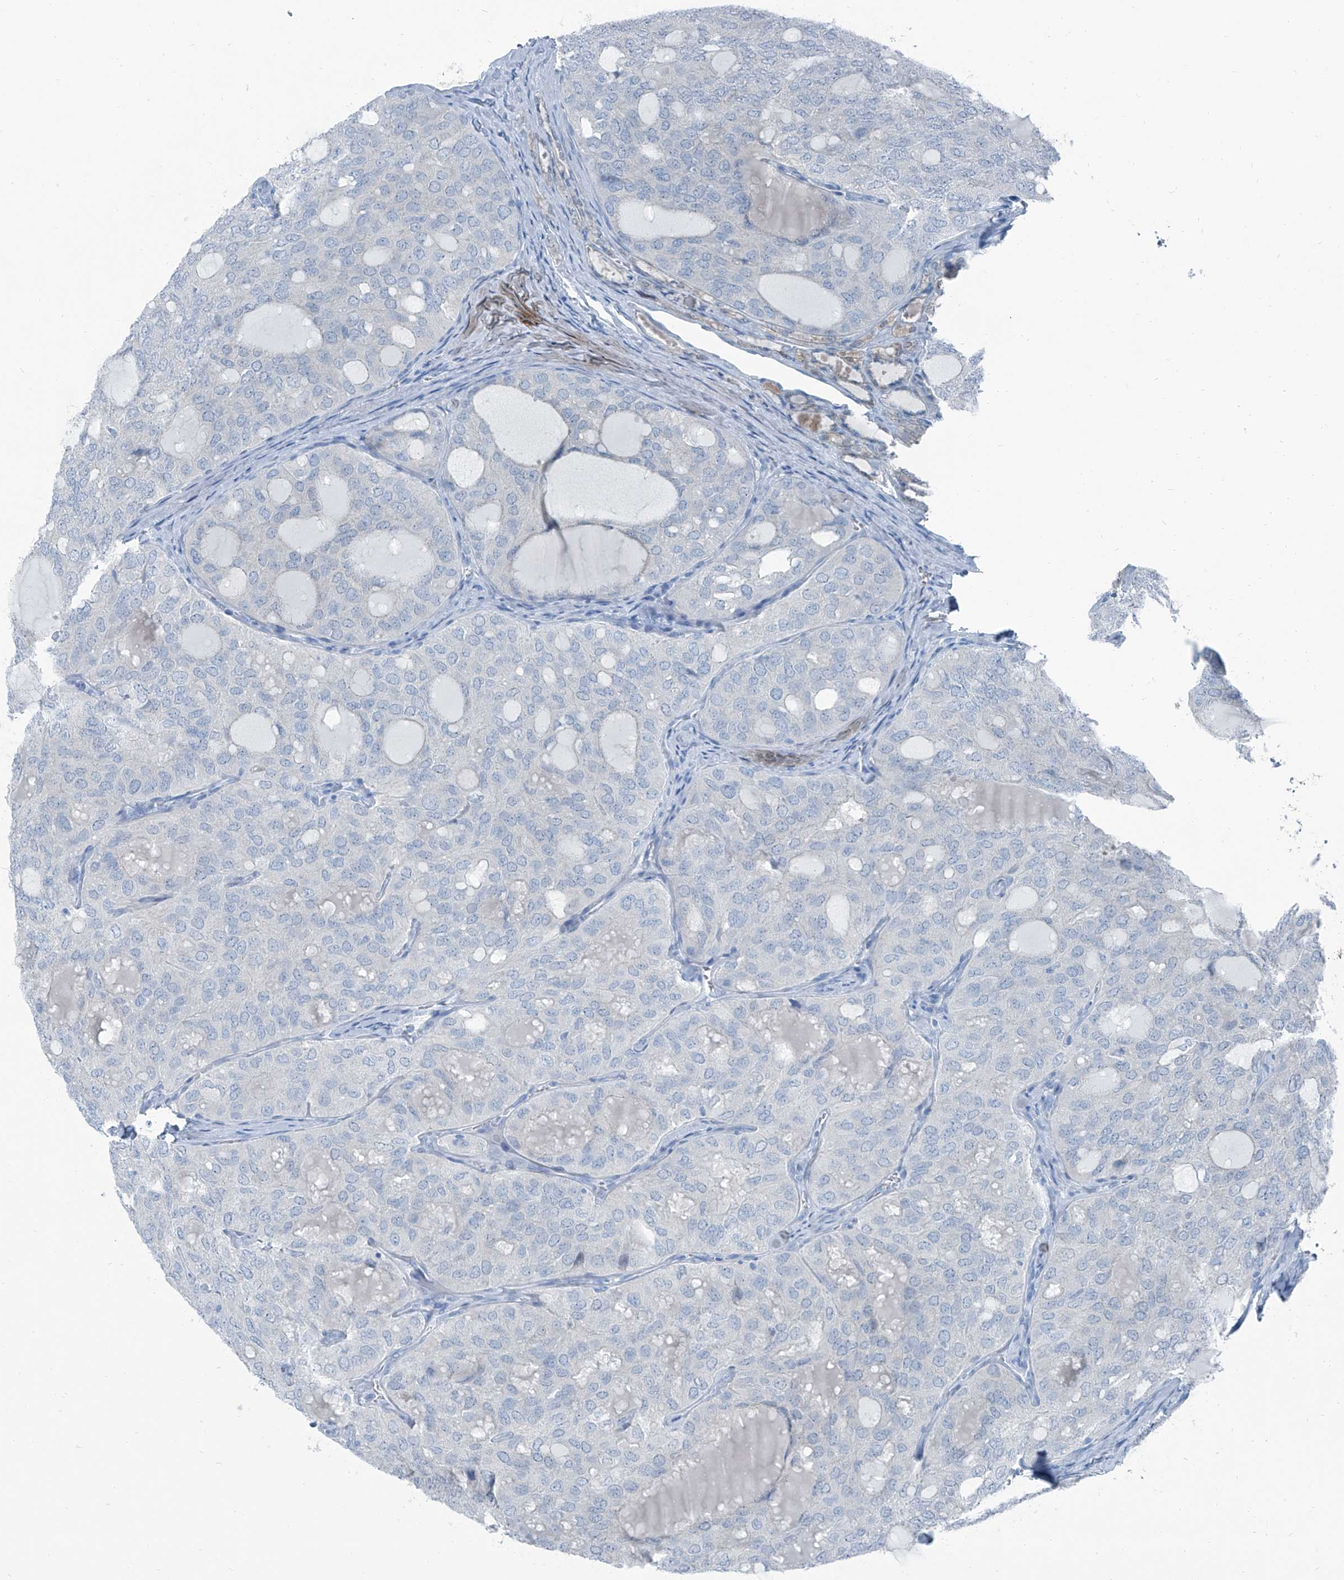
{"staining": {"intensity": "negative", "quantity": "none", "location": "none"}, "tissue": "thyroid cancer", "cell_type": "Tumor cells", "image_type": "cancer", "snomed": [{"axis": "morphology", "description": "Follicular adenoma carcinoma, NOS"}, {"axis": "topography", "description": "Thyroid gland"}], "caption": "The histopathology image exhibits no staining of tumor cells in follicular adenoma carcinoma (thyroid).", "gene": "RGN", "patient": {"sex": "male", "age": 75}}